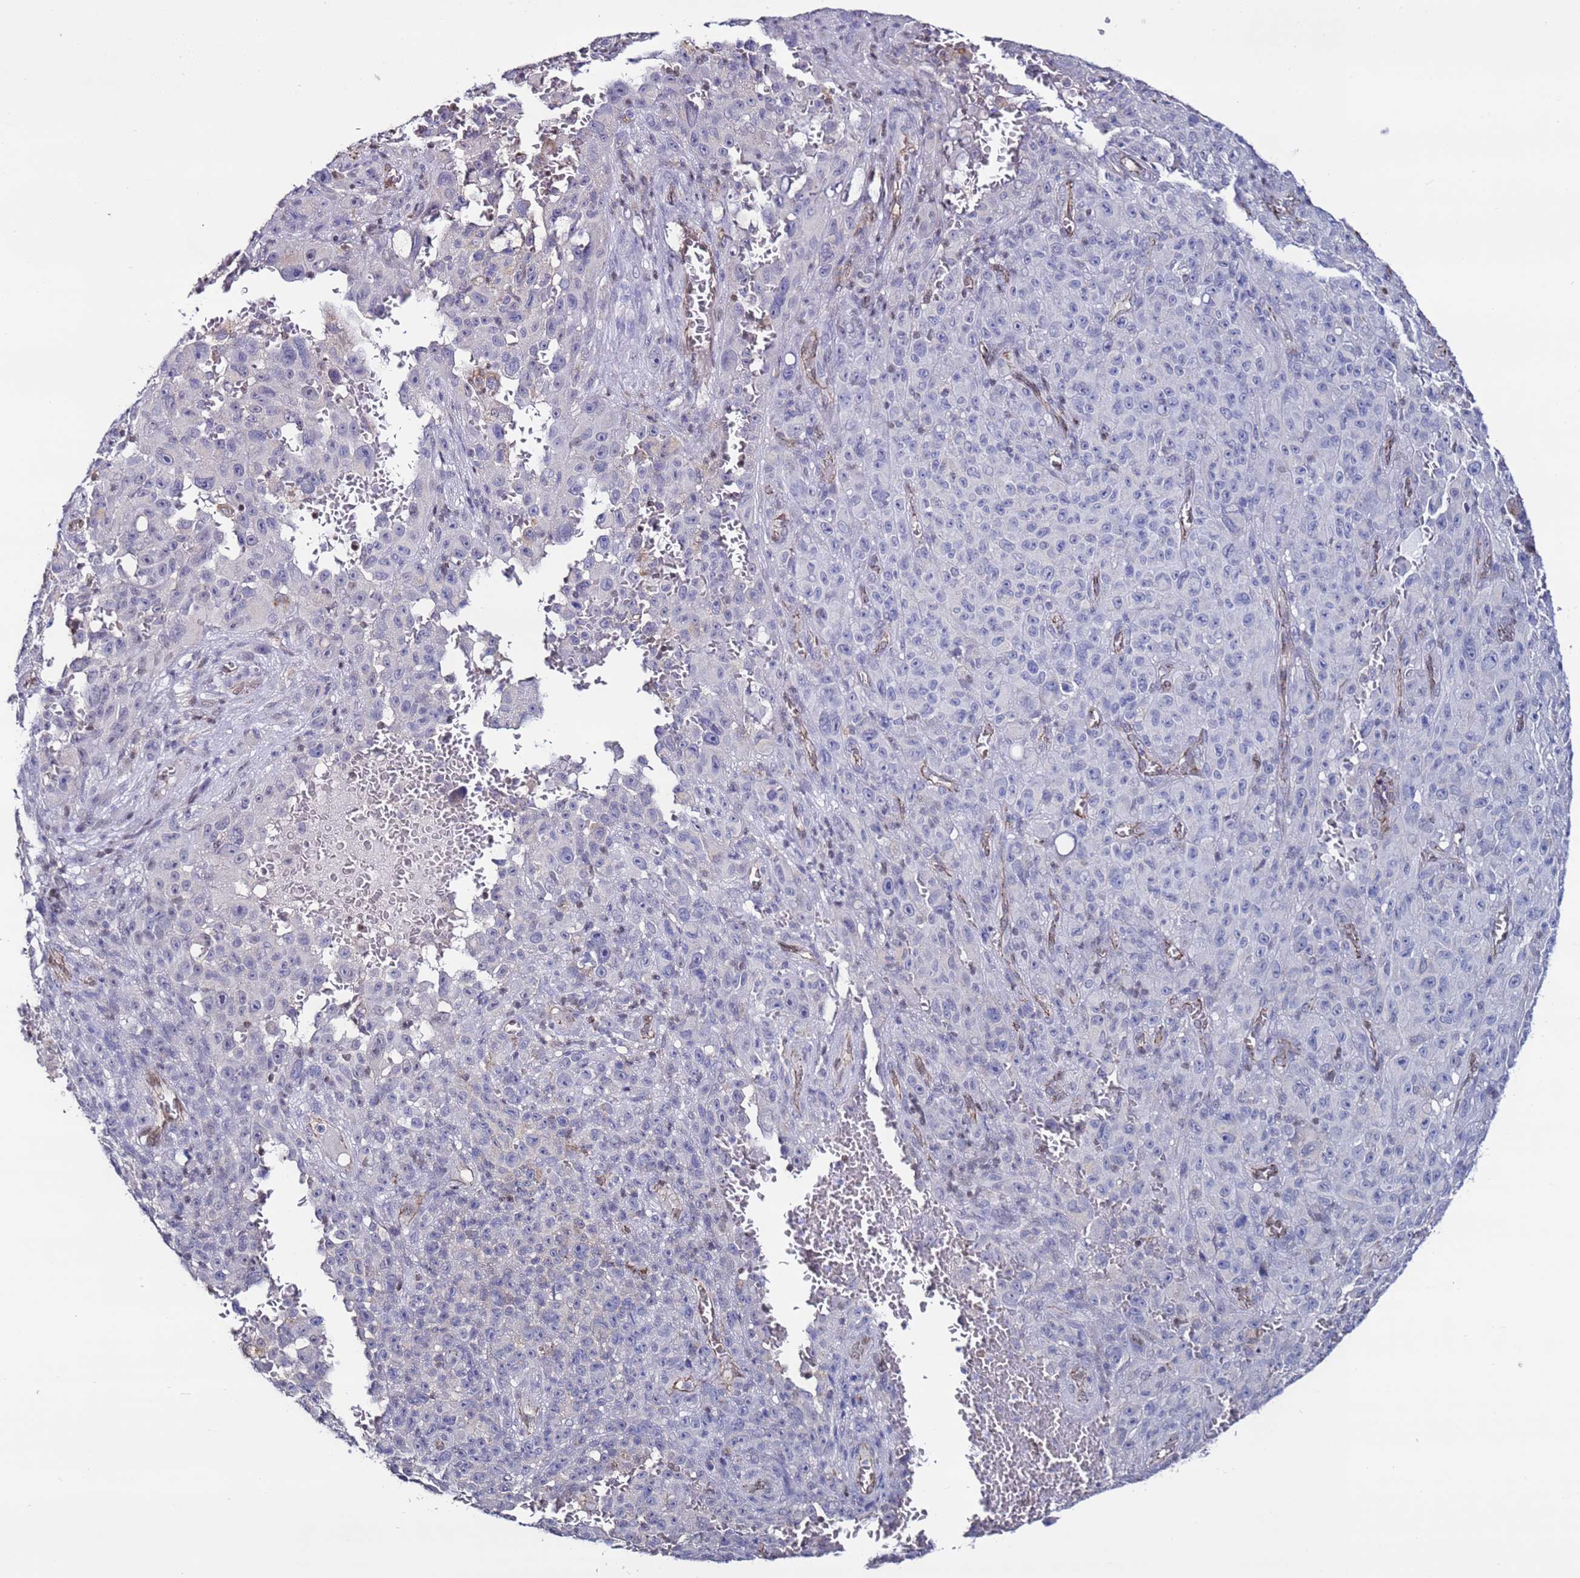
{"staining": {"intensity": "negative", "quantity": "none", "location": "none"}, "tissue": "melanoma", "cell_type": "Tumor cells", "image_type": "cancer", "snomed": [{"axis": "morphology", "description": "Malignant melanoma, NOS"}, {"axis": "topography", "description": "Skin"}], "caption": "The IHC histopathology image has no significant positivity in tumor cells of malignant melanoma tissue. (Brightfield microscopy of DAB (3,3'-diaminobenzidine) IHC at high magnification).", "gene": "TENM3", "patient": {"sex": "female", "age": 82}}